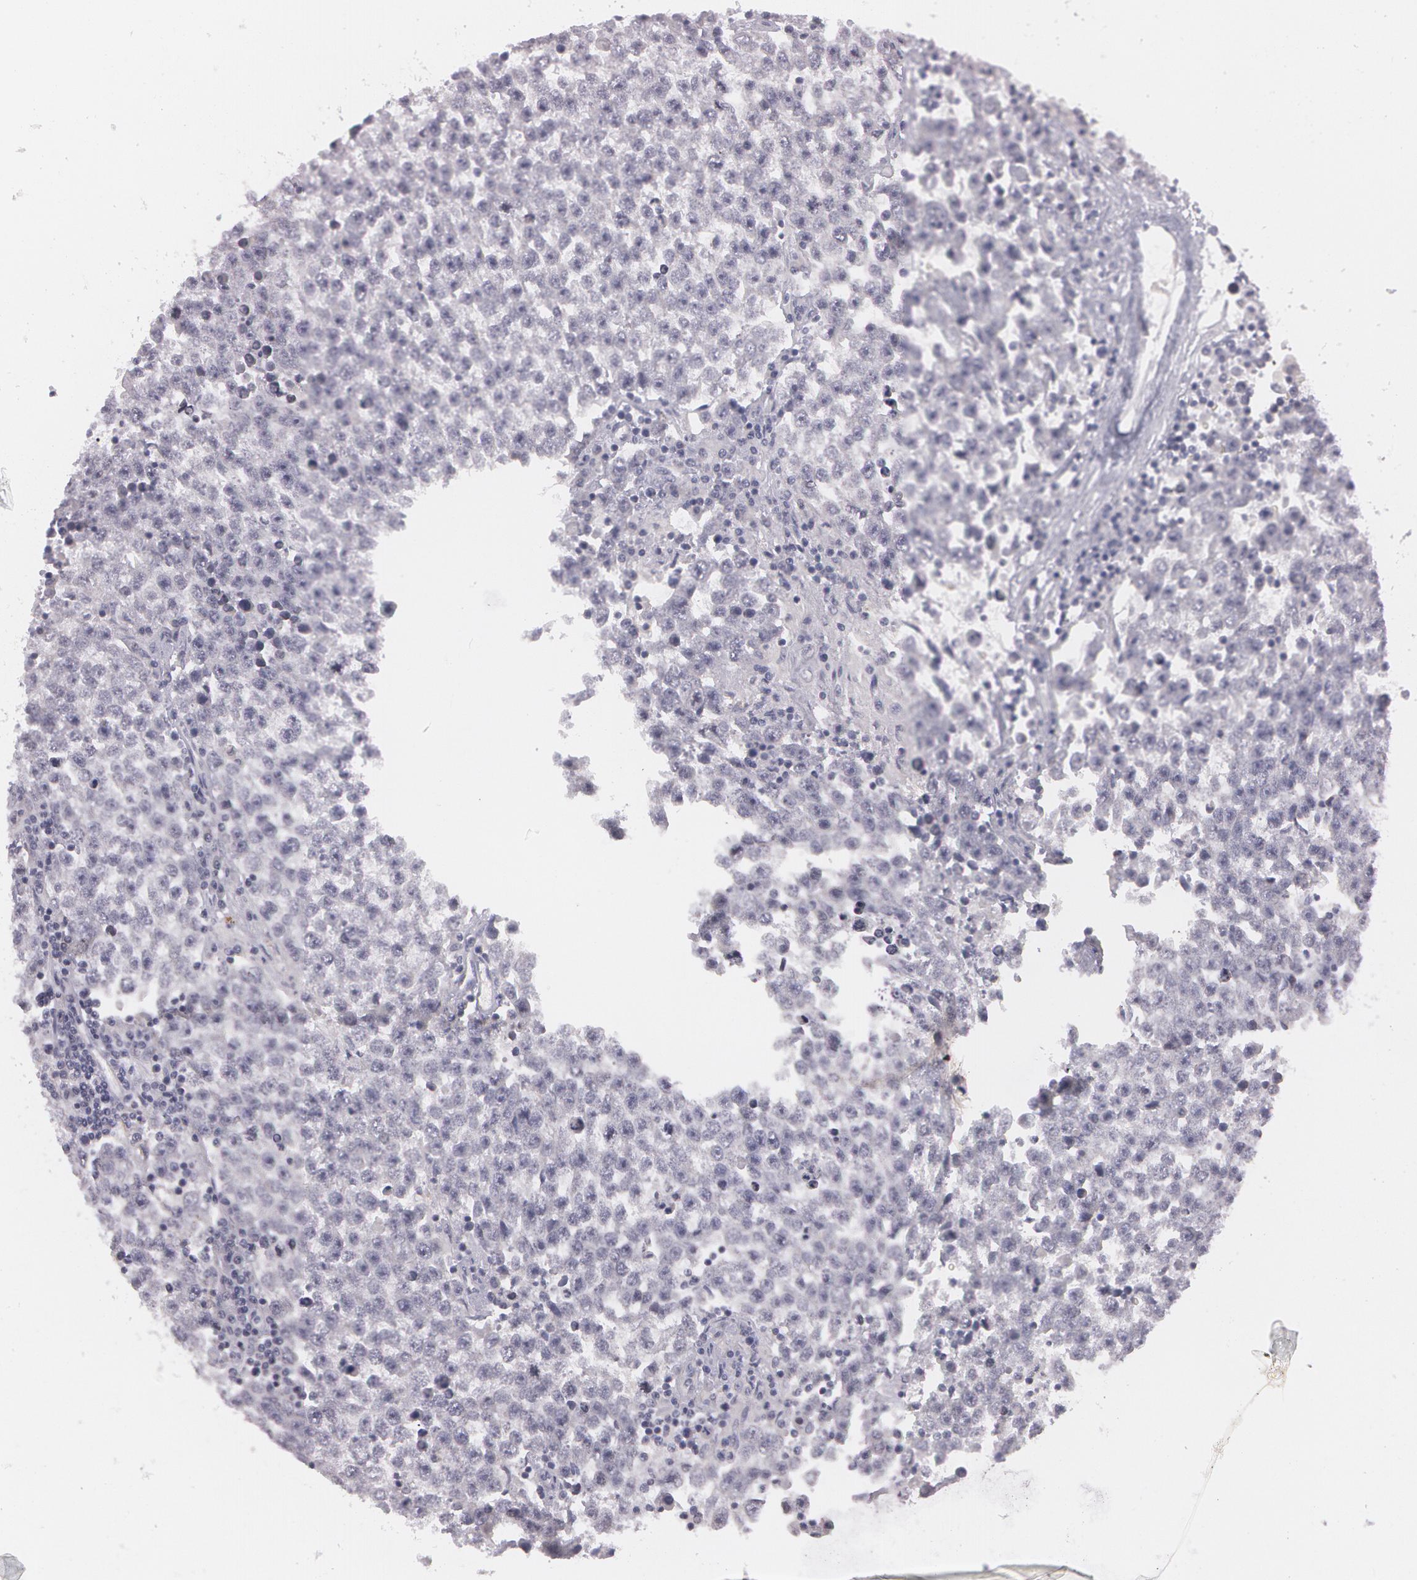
{"staining": {"intensity": "negative", "quantity": "none", "location": "none"}, "tissue": "testis cancer", "cell_type": "Tumor cells", "image_type": "cancer", "snomed": [{"axis": "morphology", "description": "Seminoma, NOS"}, {"axis": "topography", "description": "Testis"}], "caption": "Seminoma (testis) was stained to show a protein in brown. There is no significant positivity in tumor cells.", "gene": "IL1RN", "patient": {"sex": "male", "age": 36}}